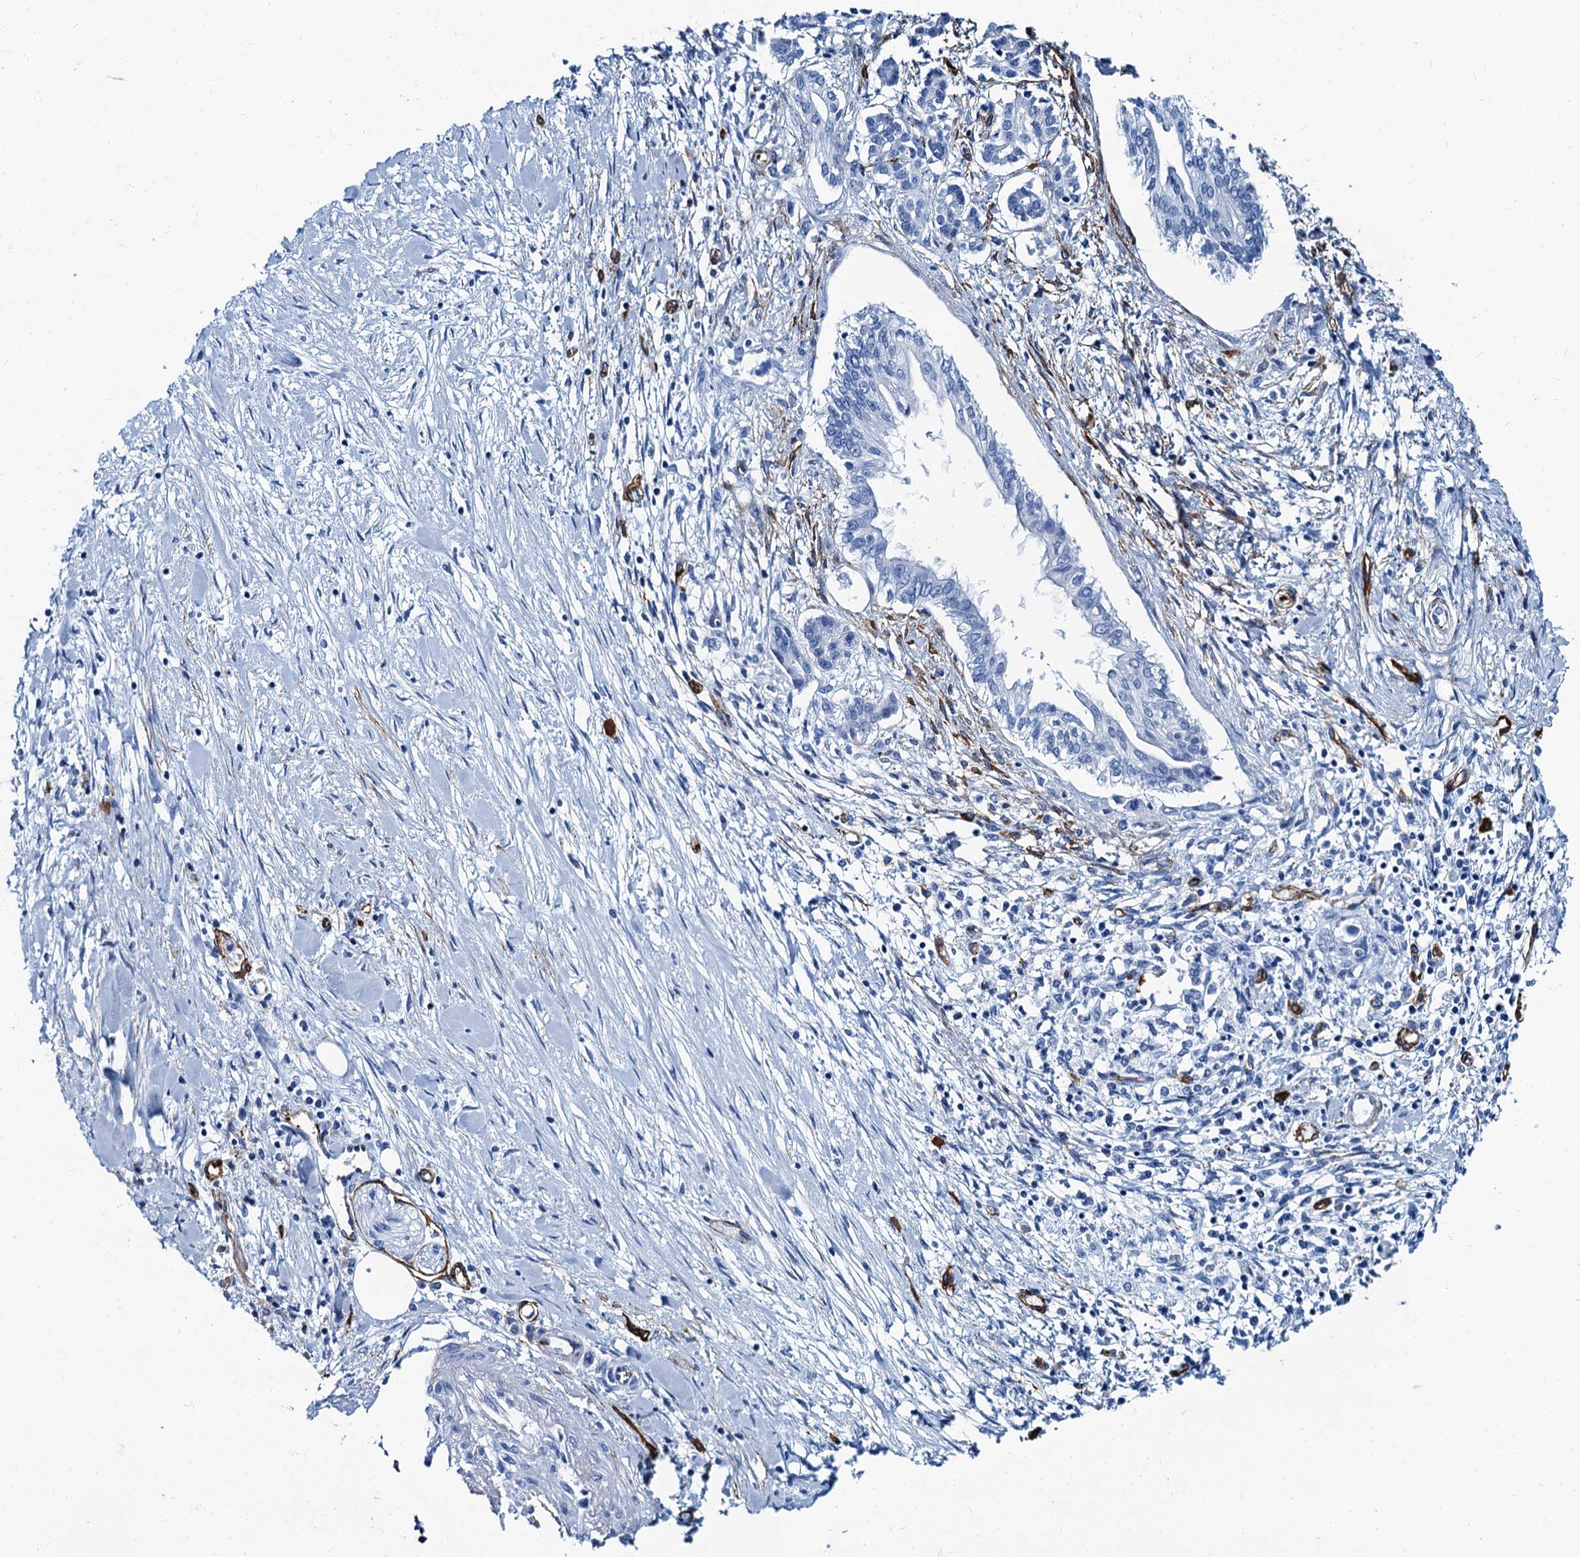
{"staining": {"intensity": "negative", "quantity": "none", "location": "none"}, "tissue": "pancreatic cancer", "cell_type": "Tumor cells", "image_type": "cancer", "snomed": [{"axis": "morphology", "description": "Normal tissue, NOS"}, {"axis": "morphology", "description": "Adenocarcinoma, NOS"}, {"axis": "topography", "description": "Pancreas"}], "caption": "This is an immunohistochemistry image of human pancreatic cancer (adenocarcinoma). There is no expression in tumor cells.", "gene": "CAVIN2", "patient": {"sex": "female", "age": 64}}